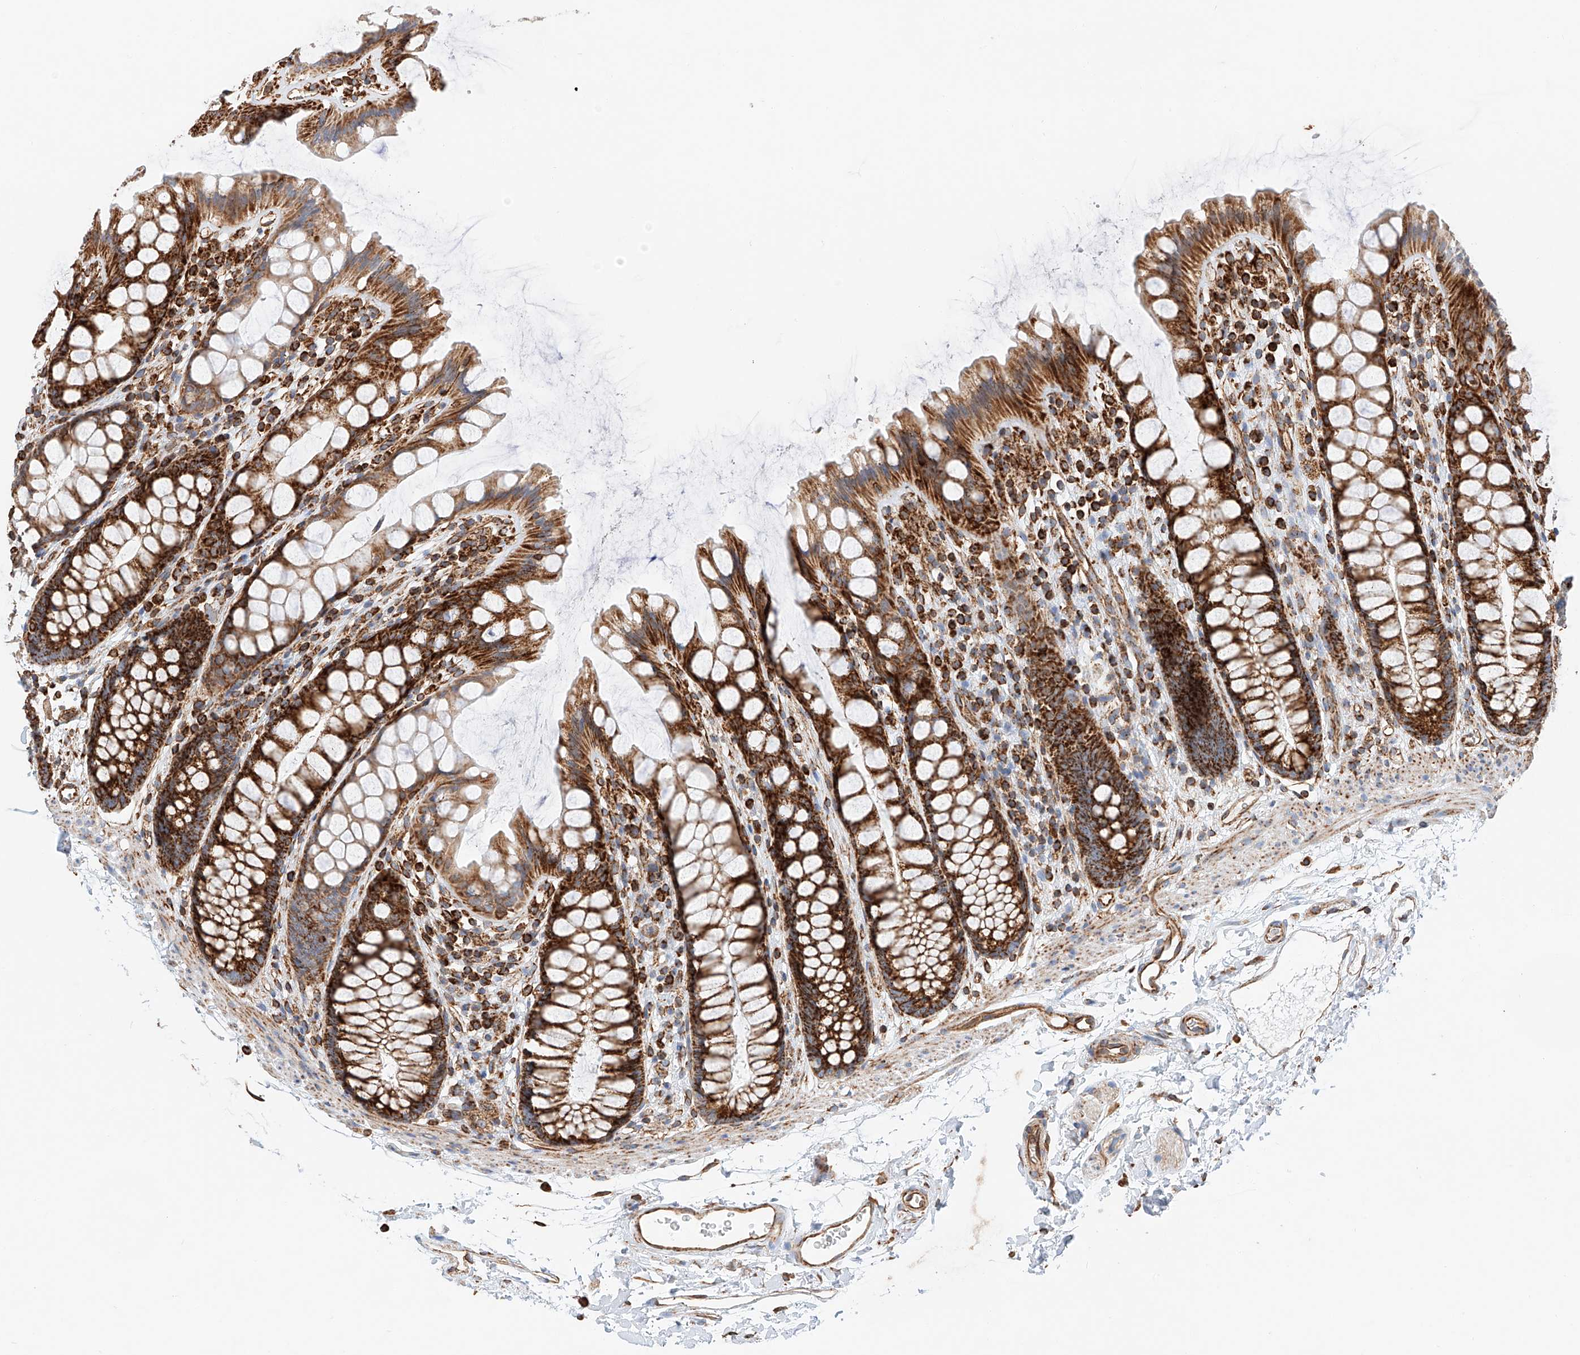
{"staining": {"intensity": "strong", "quantity": ">75%", "location": "cytoplasmic/membranous"}, "tissue": "rectum", "cell_type": "Glandular cells", "image_type": "normal", "snomed": [{"axis": "morphology", "description": "Normal tissue, NOS"}, {"axis": "topography", "description": "Rectum"}], "caption": "A high-resolution image shows immunohistochemistry staining of normal rectum, which displays strong cytoplasmic/membranous positivity in approximately >75% of glandular cells. Nuclei are stained in blue.", "gene": "NDUFV3", "patient": {"sex": "female", "age": 65}}